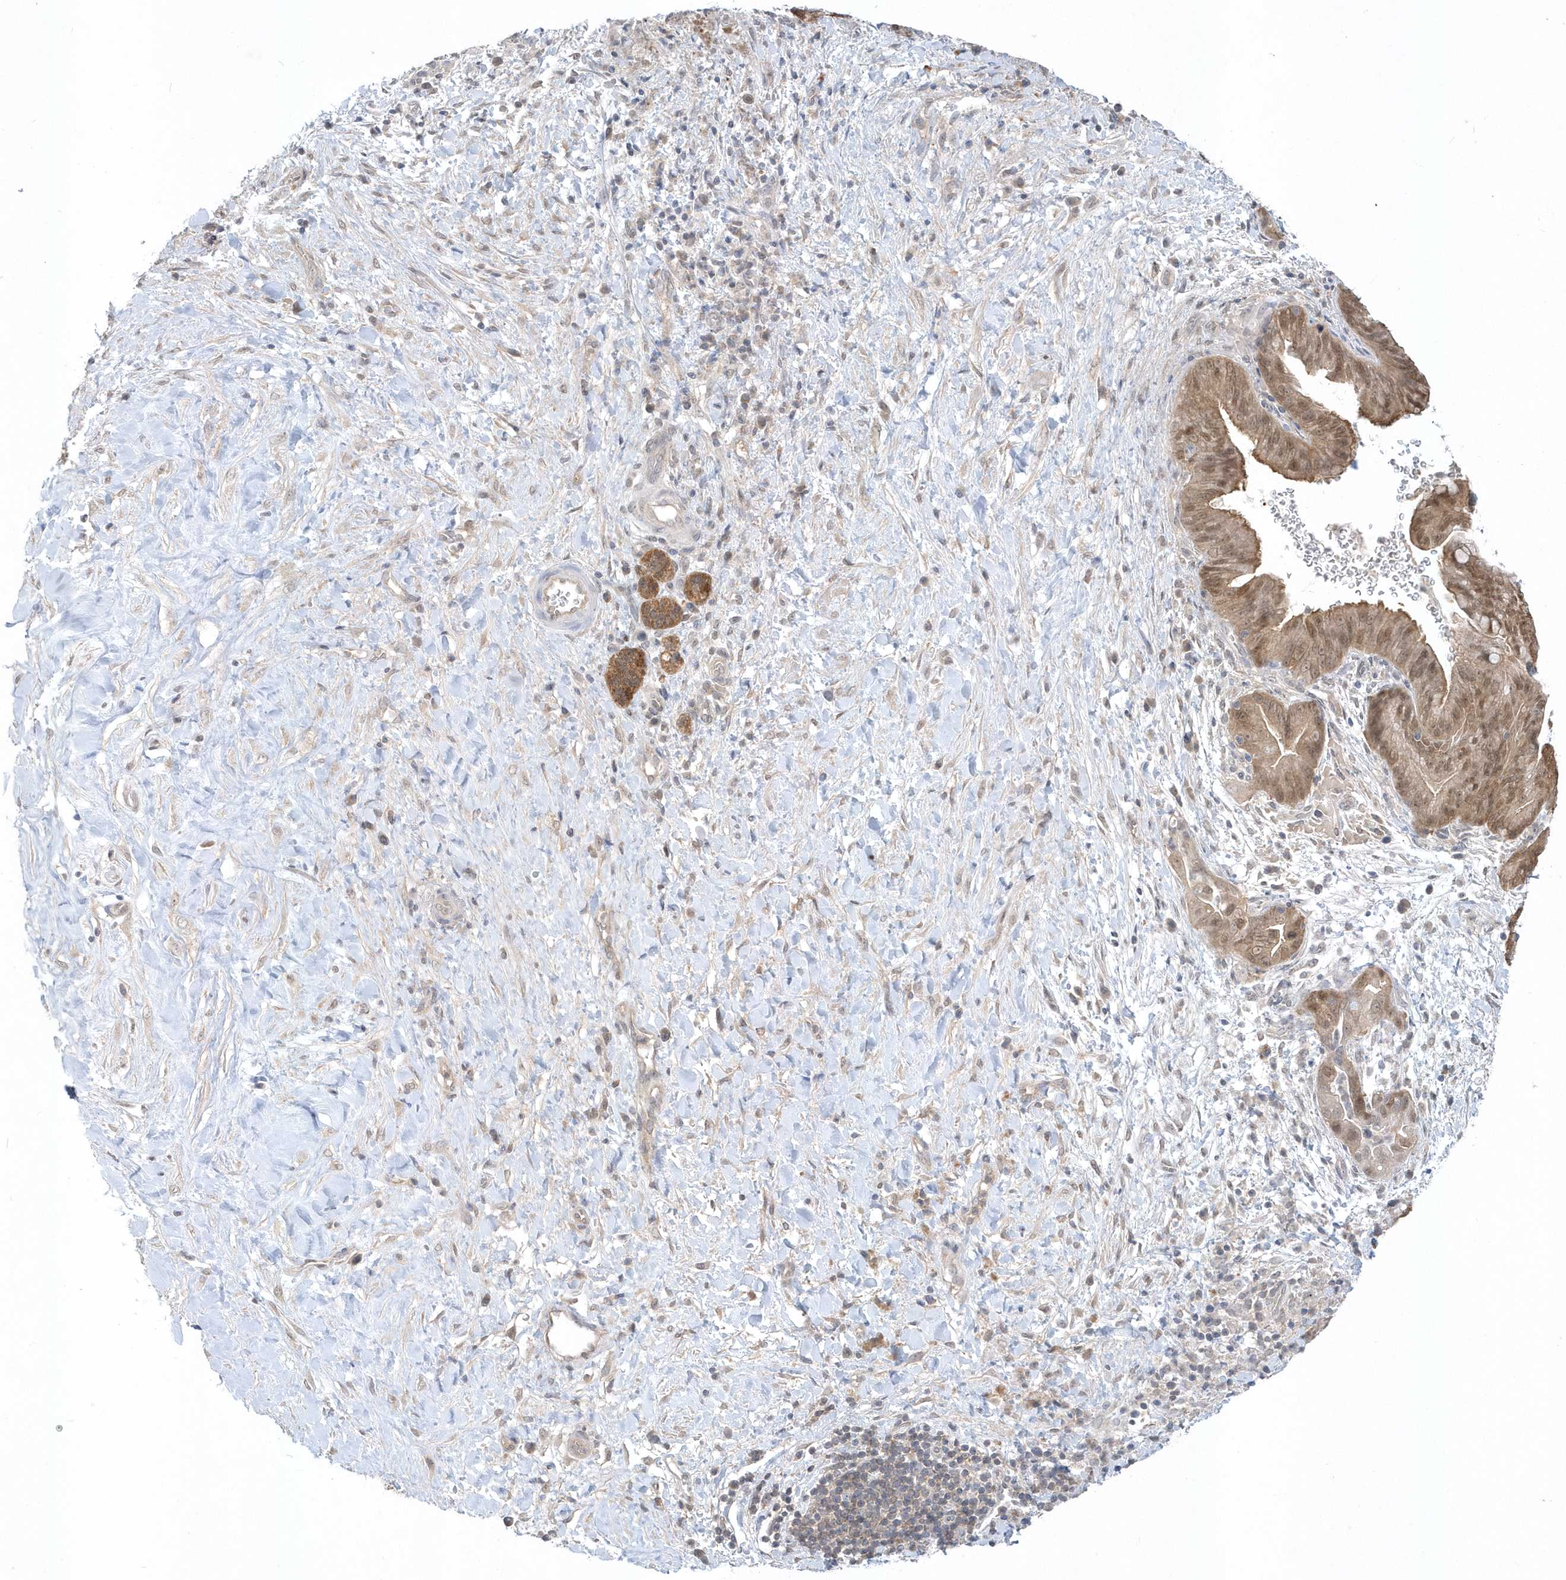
{"staining": {"intensity": "moderate", "quantity": ">75%", "location": "cytoplasmic/membranous,nuclear"}, "tissue": "pancreatic cancer", "cell_type": "Tumor cells", "image_type": "cancer", "snomed": [{"axis": "morphology", "description": "Adenocarcinoma, NOS"}, {"axis": "topography", "description": "Pancreas"}], "caption": "This micrograph reveals pancreatic adenocarcinoma stained with immunohistochemistry (IHC) to label a protein in brown. The cytoplasmic/membranous and nuclear of tumor cells show moderate positivity for the protein. Nuclei are counter-stained blue.", "gene": "AKR7A2", "patient": {"sex": "male", "age": 75}}